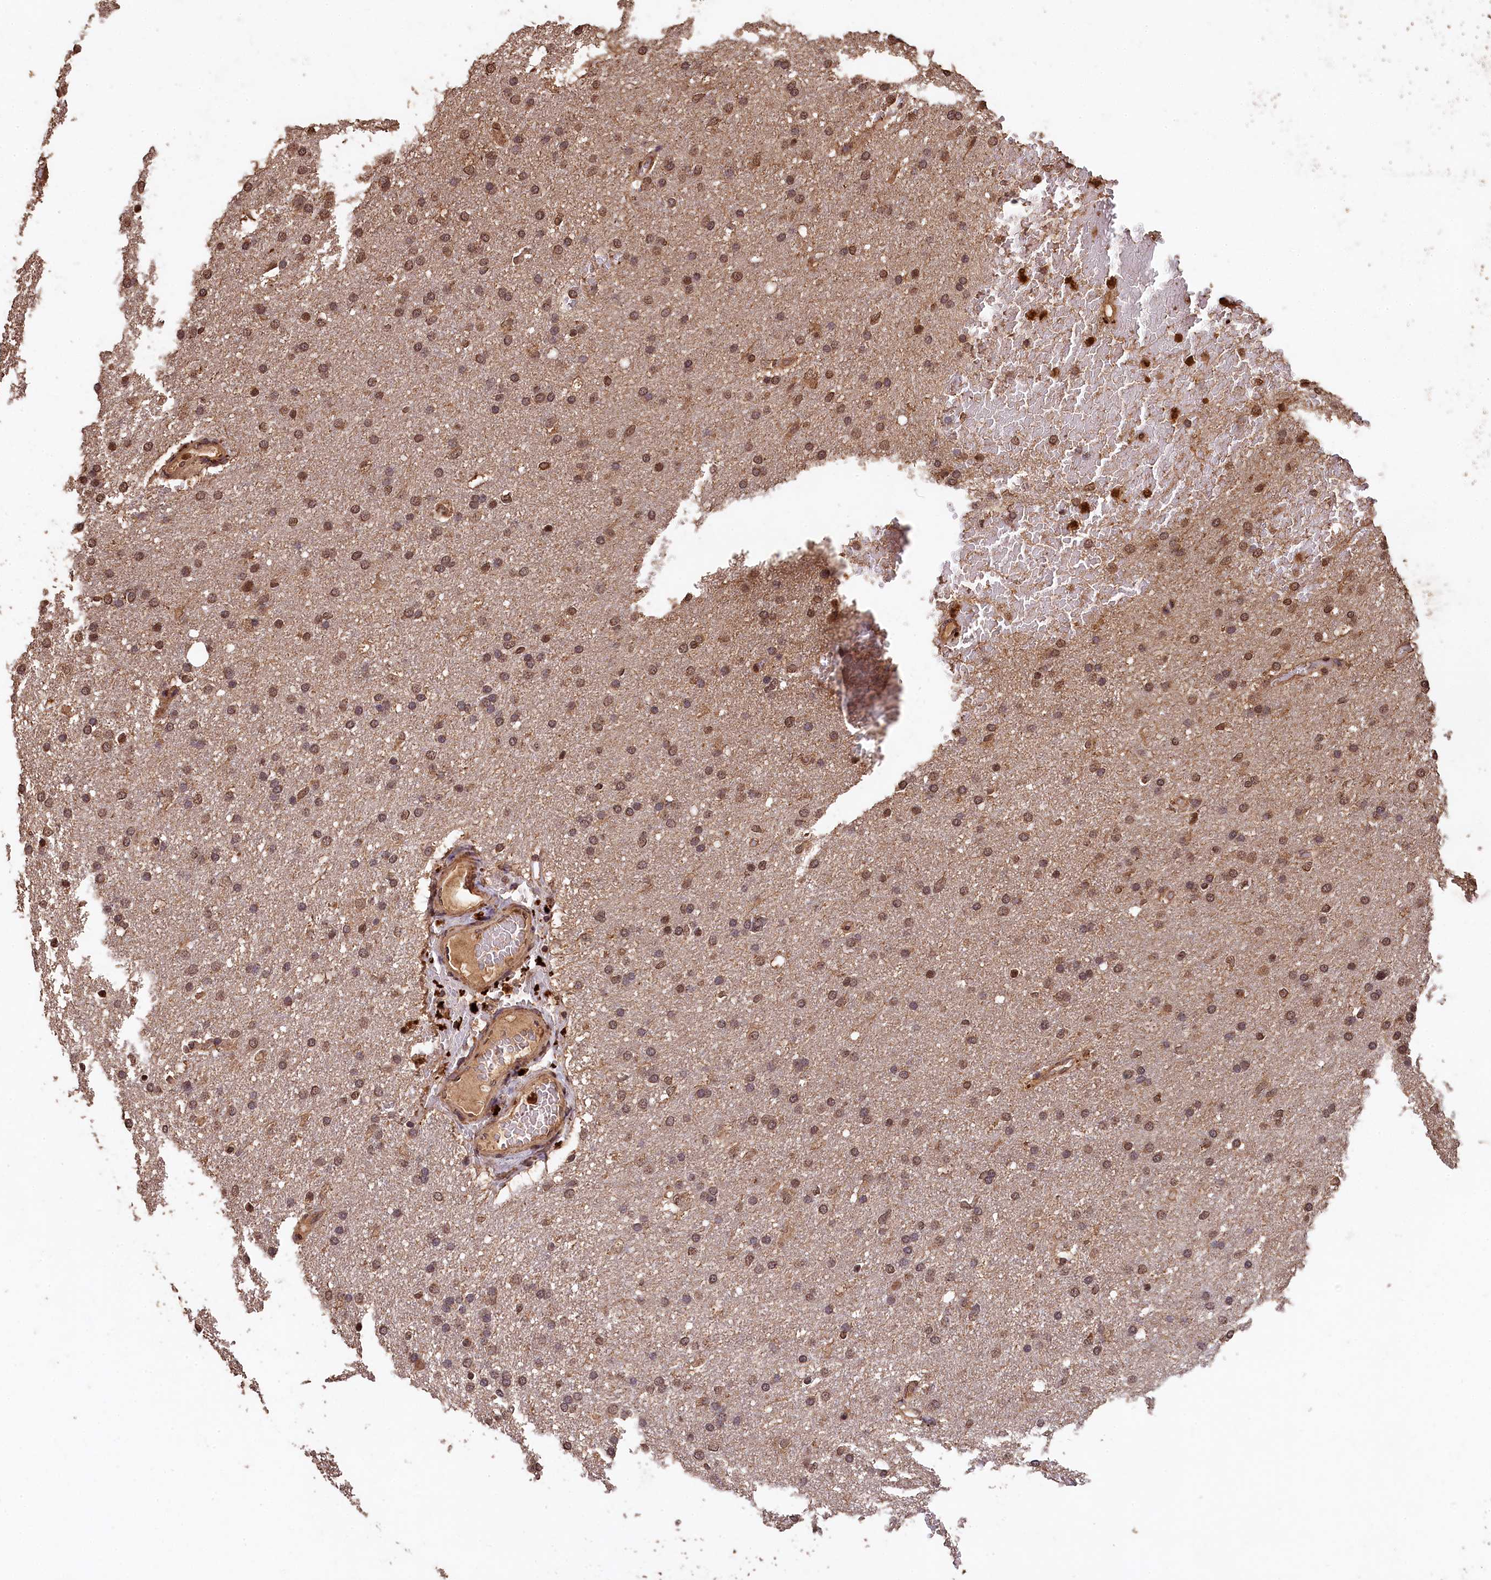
{"staining": {"intensity": "moderate", "quantity": ">75%", "location": "nuclear"}, "tissue": "glioma", "cell_type": "Tumor cells", "image_type": "cancer", "snomed": [{"axis": "morphology", "description": "Glioma, malignant, High grade"}, {"axis": "topography", "description": "Cerebral cortex"}], "caption": "Immunohistochemical staining of malignant high-grade glioma reveals medium levels of moderate nuclear protein staining in about >75% of tumor cells.", "gene": "CEP57L1", "patient": {"sex": "female", "age": 36}}